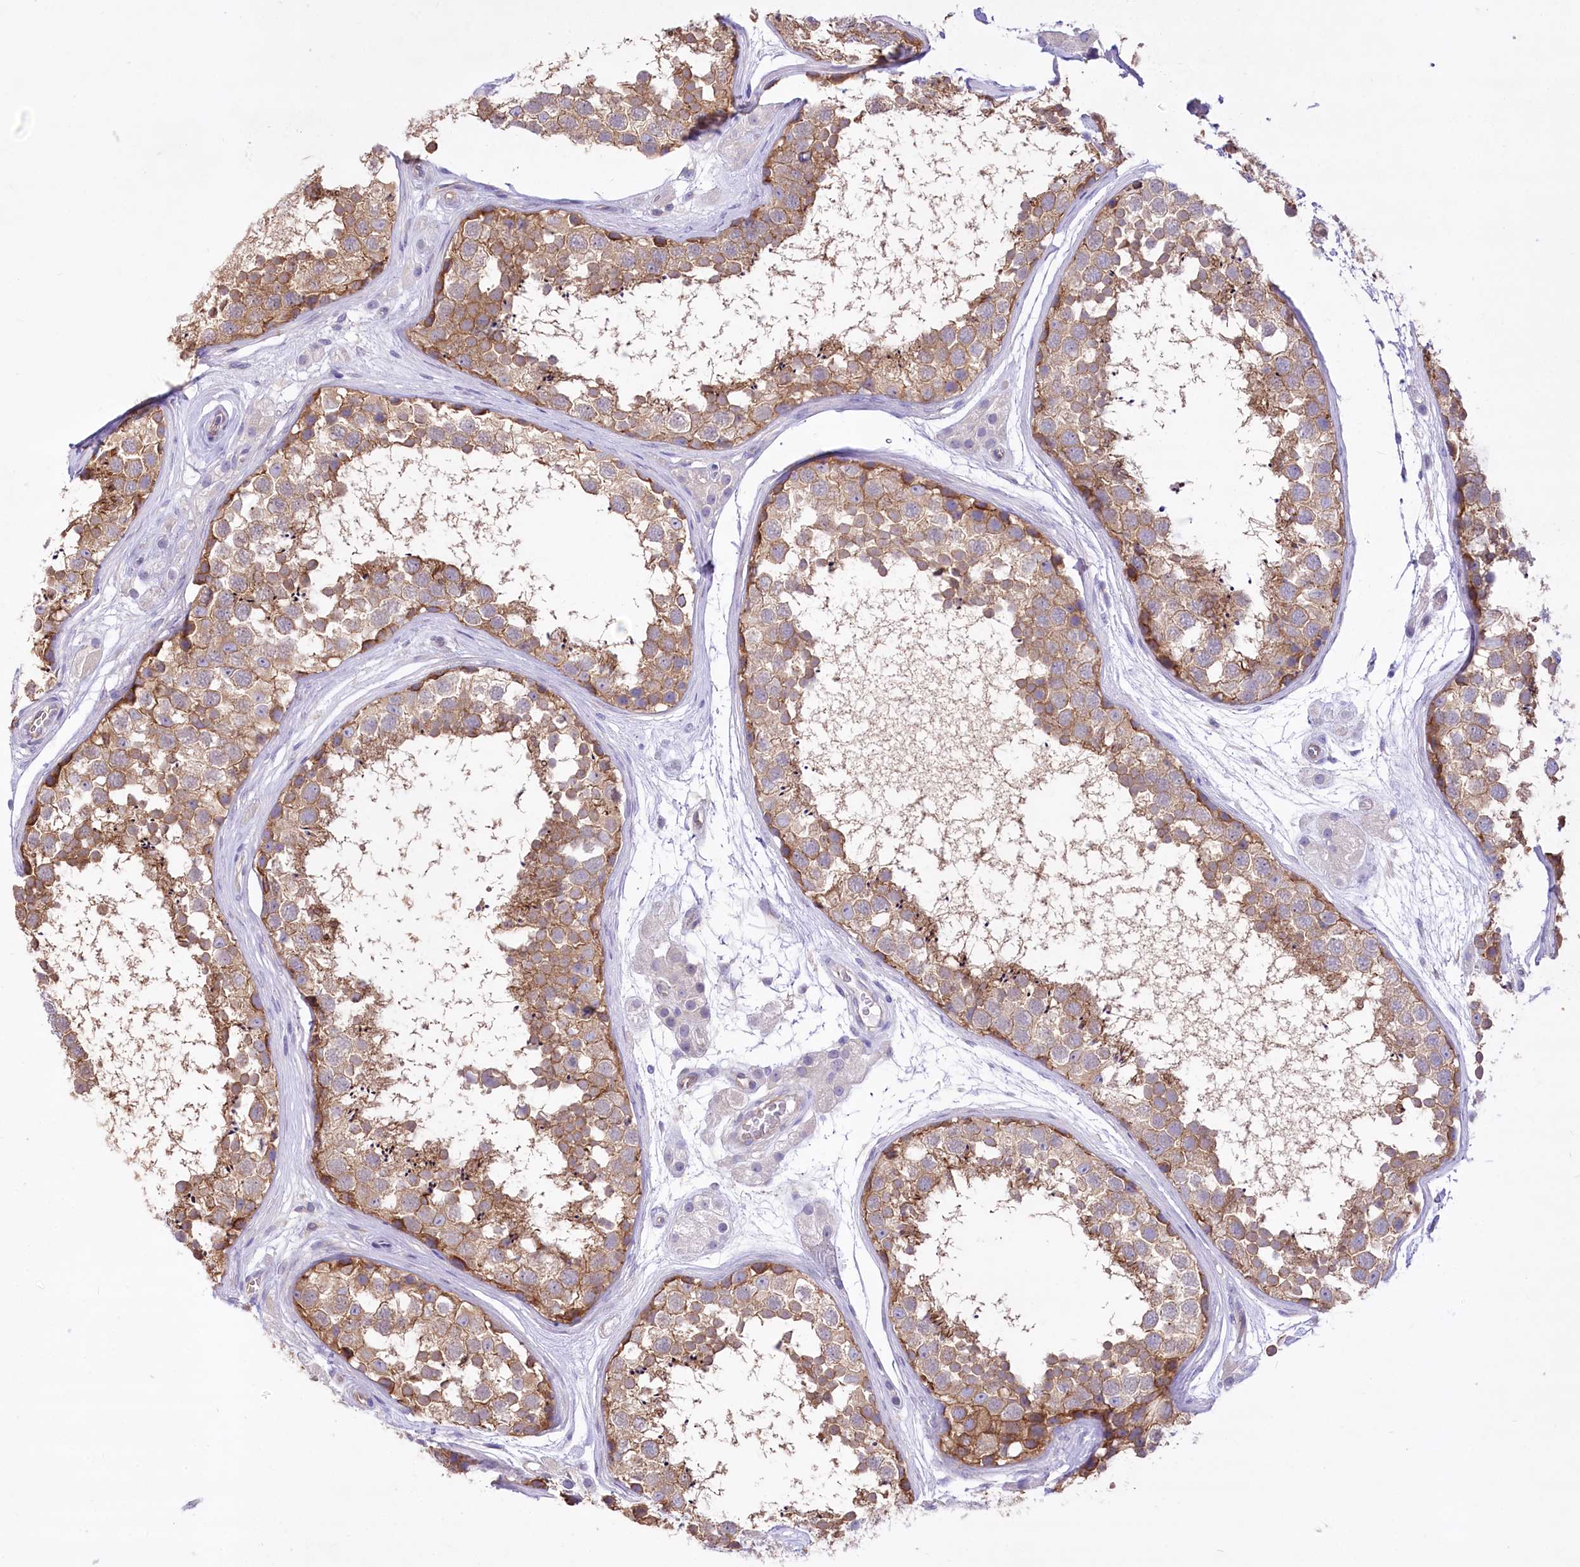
{"staining": {"intensity": "moderate", "quantity": ">75%", "location": "cytoplasmic/membranous"}, "tissue": "testis", "cell_type": "Cells in seminiferous ducts", "image_type": "normal", "snomed": [{"axis": "morphology", "description": "Normal tissue, NOS"}, {"axis": "topography", "description": "Testis"}], "caption": "The histopathology image shows staining of unremarkable testis, revealing moderate cytoplasmic/membranous protein expression (brown color) within cells in seminiferous ducts.", "gene": "LRRC34", "patient": {"sex": "male", "age": 56}}